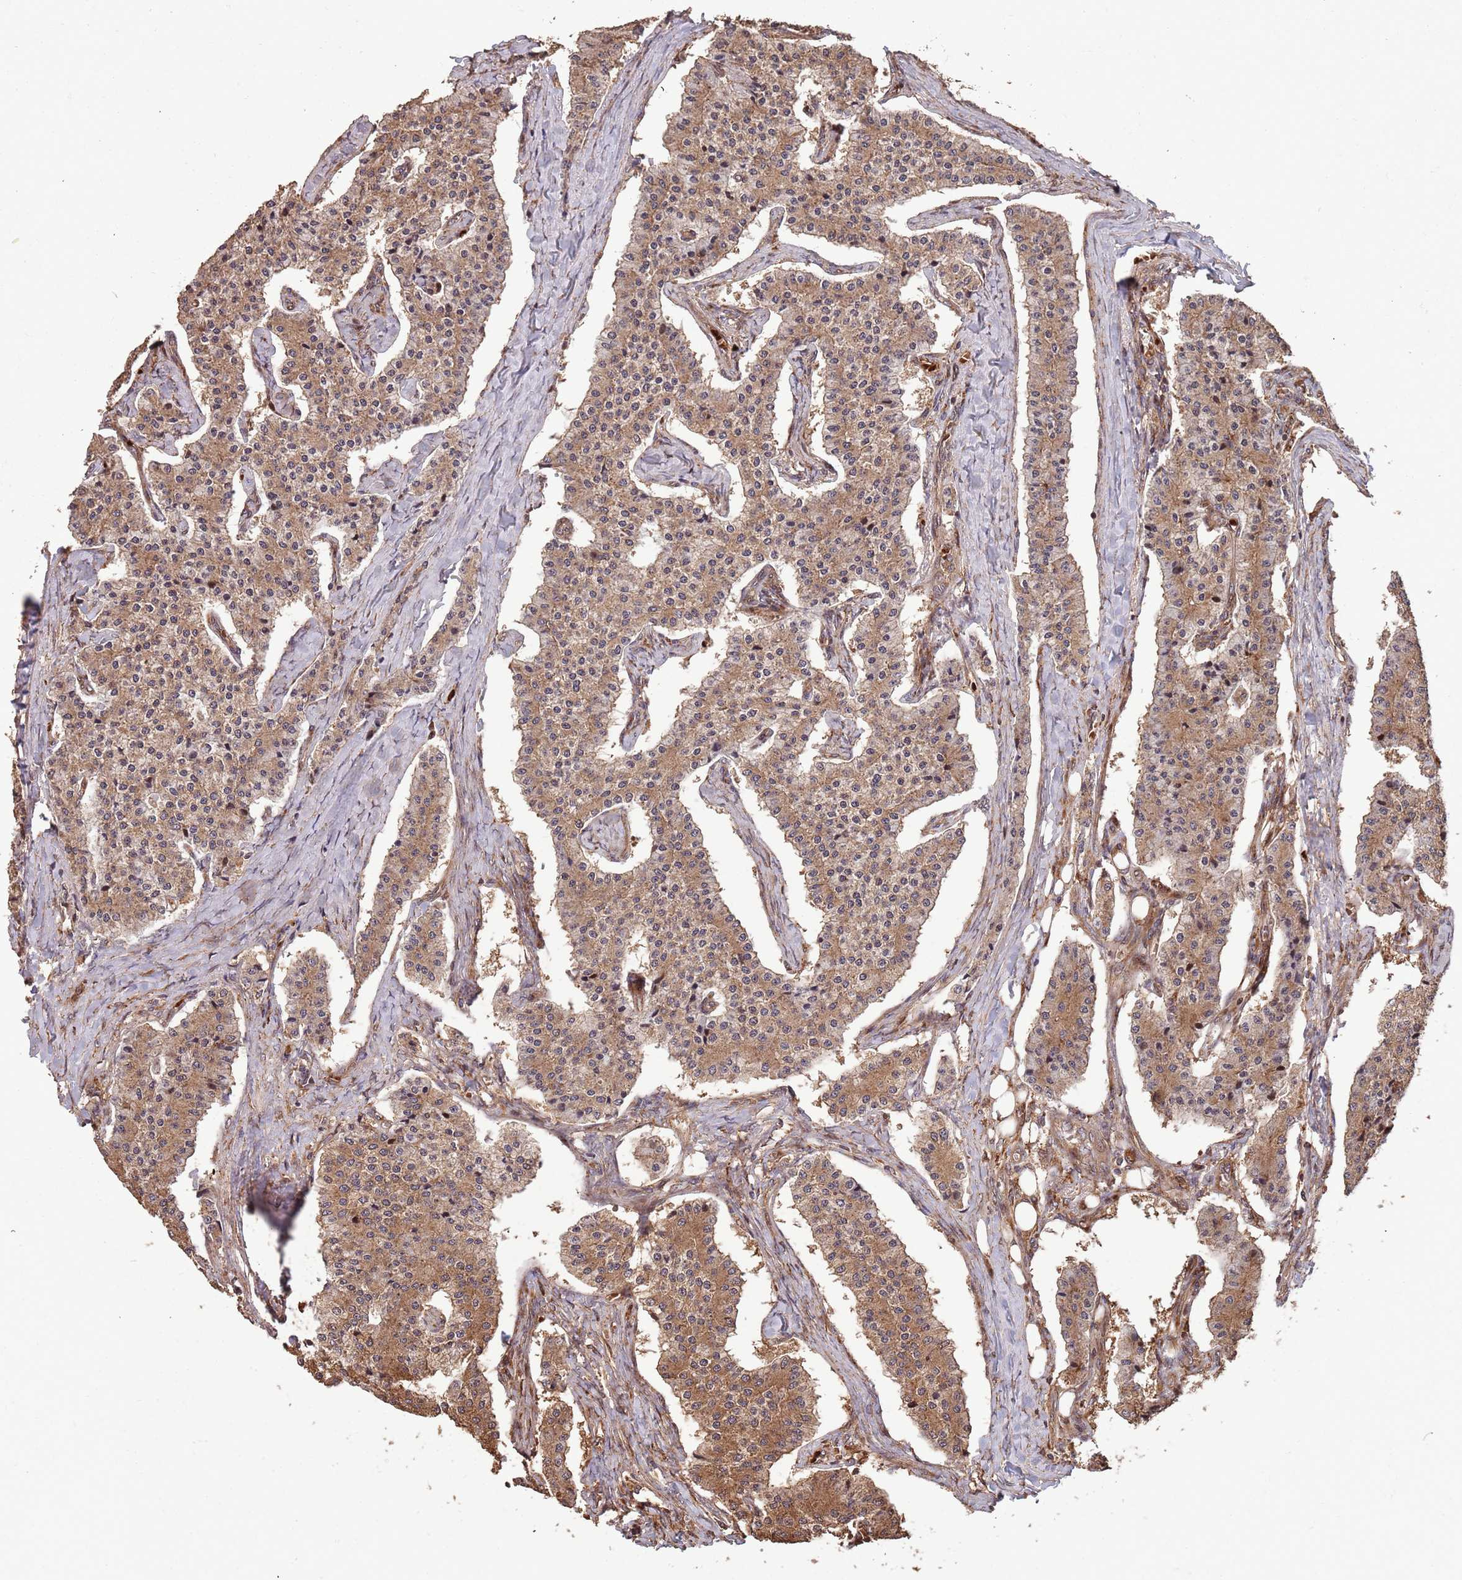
{"staining": {"intensity": "moderate", "quantity": ">75%", "location": "cytoplasmic/membranous"}, "tissue": "carcinoid", "cell_type": "Tumor cells", "image_type": "cancer", "snomed": [{"axis": "morphology", "description": "Carcinoid, malignant, NOS"}, {"axis": "topography", "description": "Colon"}], "caption": "Moderate cytoplasmic/membranous protein expression is identified in approximately >75% of tumor cells in carcinoid.", "gene": "ZNF428", "patient": {"sex": "female", "age": 52}}